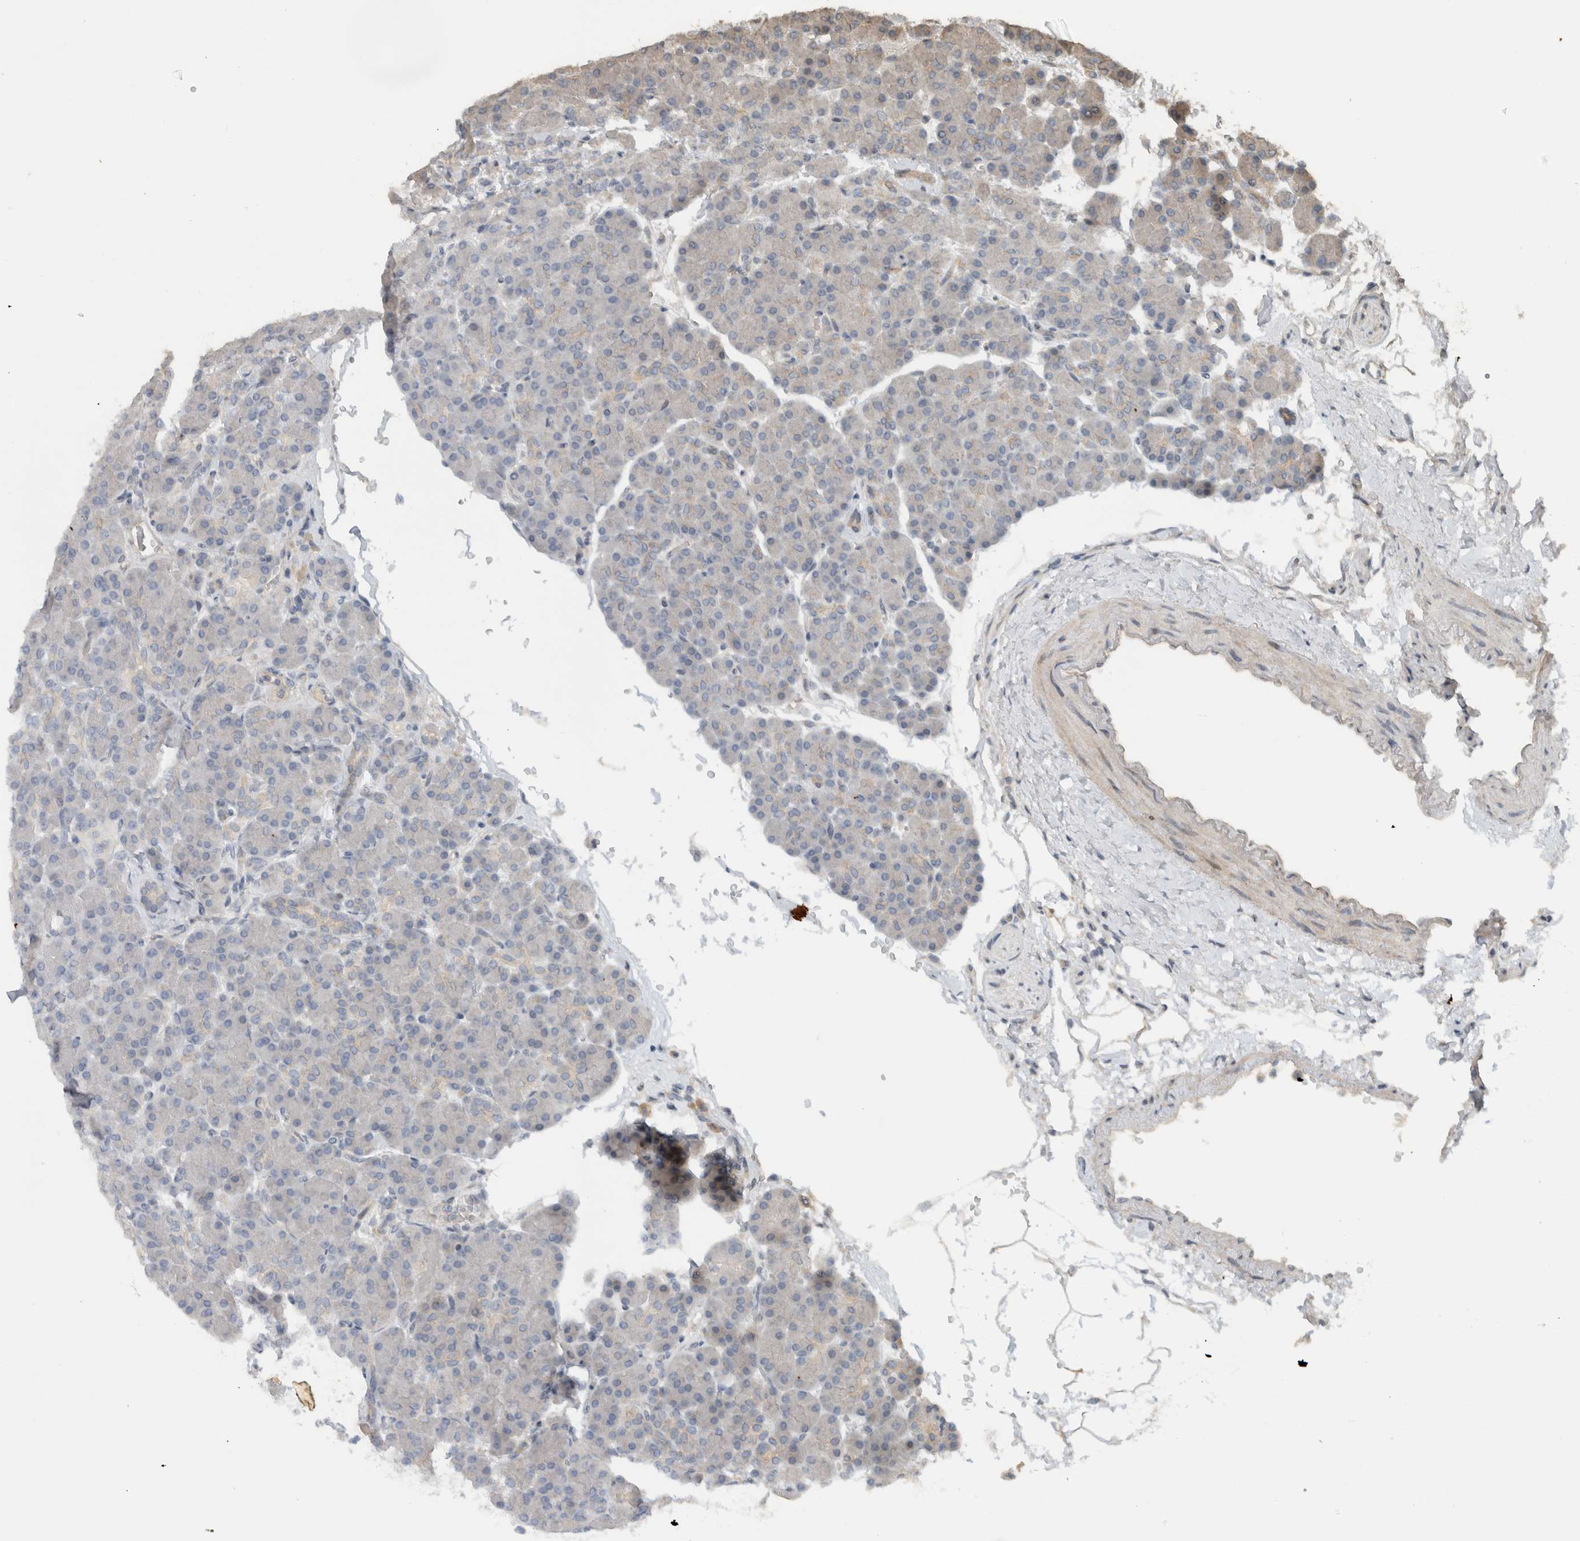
{"staining": {"intensity": "negative", "quantity": "none", "location": "none"}, "tissue": "pancreas", "cell_type": "Exocrine glandular cells", "image_type": "normal", "snomed": [{"axis": "morphology", "description": "Normal tissue, NOS"}, {"axis": "topography", "description": "Pancreas"}], "caption": "A high-resolution photomicrograph shows immunohistochemistry staining of normal pancreas, which exhibits no significant positivity in exocrine glandular cells.", "gene": "ERCC6L2", "patient": {"sex": "female", "age": 43}}